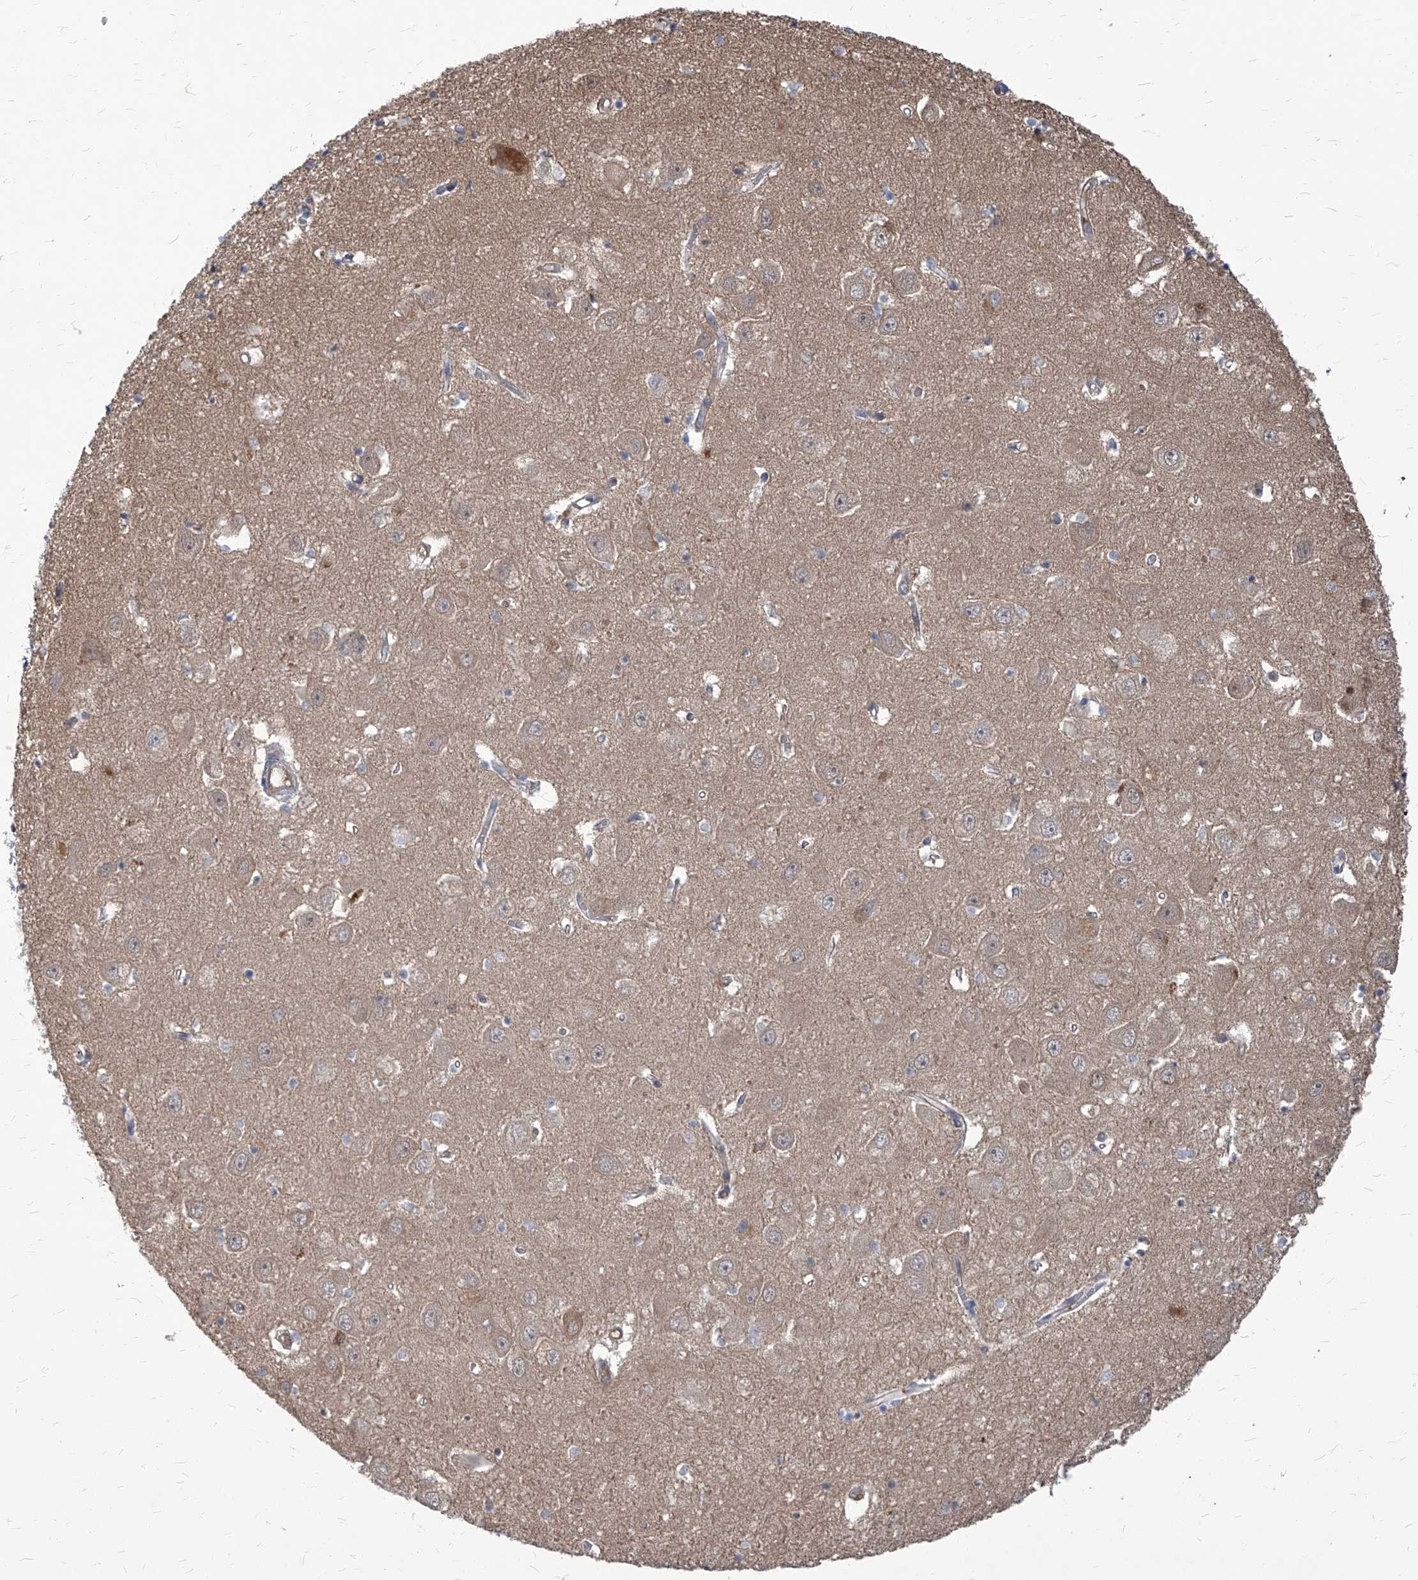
{"staining": {"intensity": "negative", "quantity": "none", "location": "none"}, "tissue": "hippocampus", "cell_type": "Glial cells", "image_type": "normal", "snomed": [{"axis": "morphology", "description": "Normal tissue, NOS"}, {"axis": "topography", "description": "Hippocampus"}], "caption": "Protein analysis of benign hippocampus exhibits no significant staining in glial cells.", "gene": "ABRACL", "patient": {"sex": "female", "age": 64}}